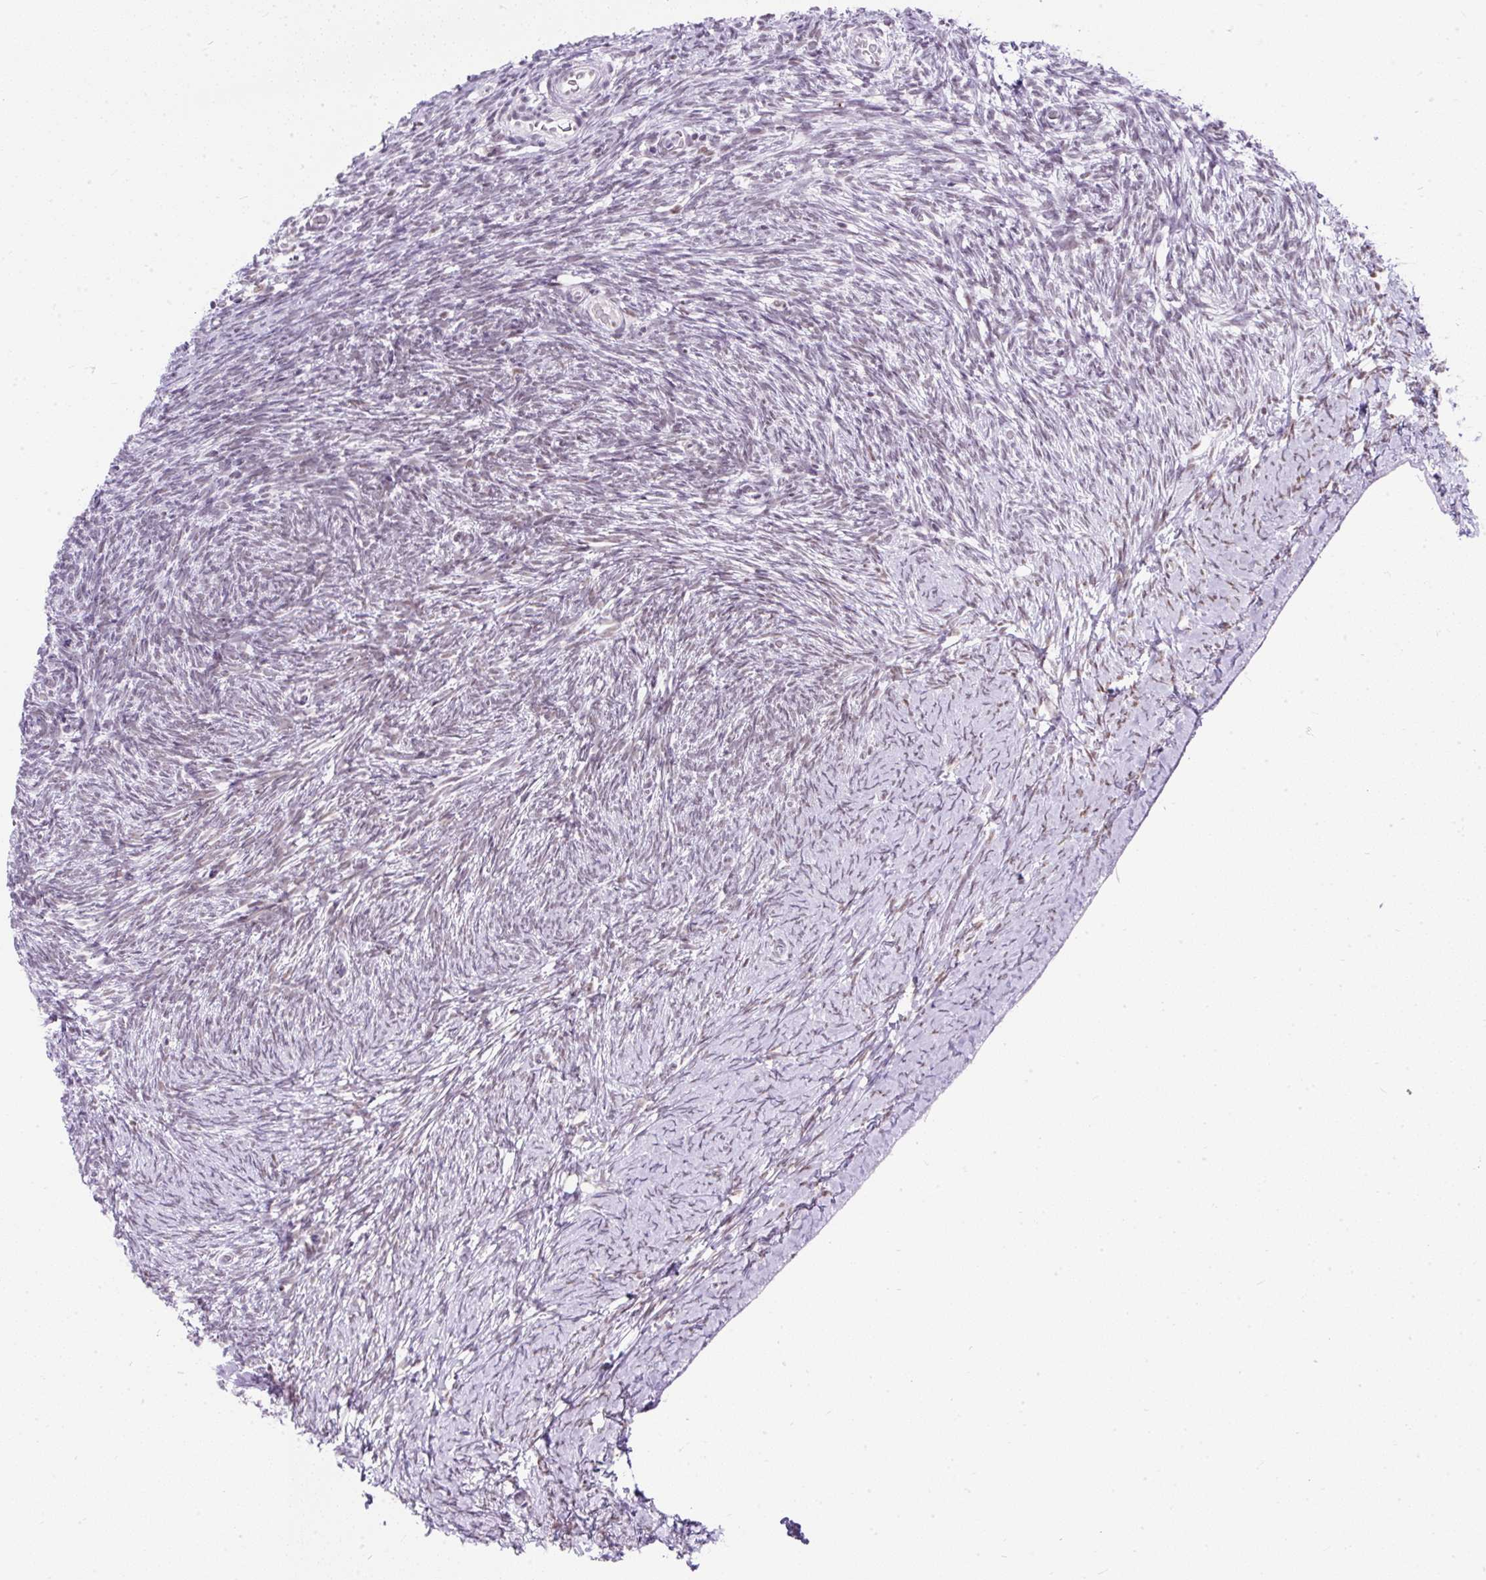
{"staining": {"intensity": "moderate", "quantity": "25%-75%", "location": "nuclear"}, "tissue": "ovary", "cell_type": "Follicle cells", "image_type": "normal", "snomed": [{"axis": "morphology", "description": "Normal tissue, NOS"}, {"axis": "topography", "description": "Ovary"}], "caption": "This image exhibits unremarkable ovary stained with immunohistochemistry to label a protein in brown. The nuclear of follicle cells show moderate positivity for the protein. Nuclei are counter-stained blue.", "gene": "PLCXD2", "patient": {"sex": "female", "age": 39}}